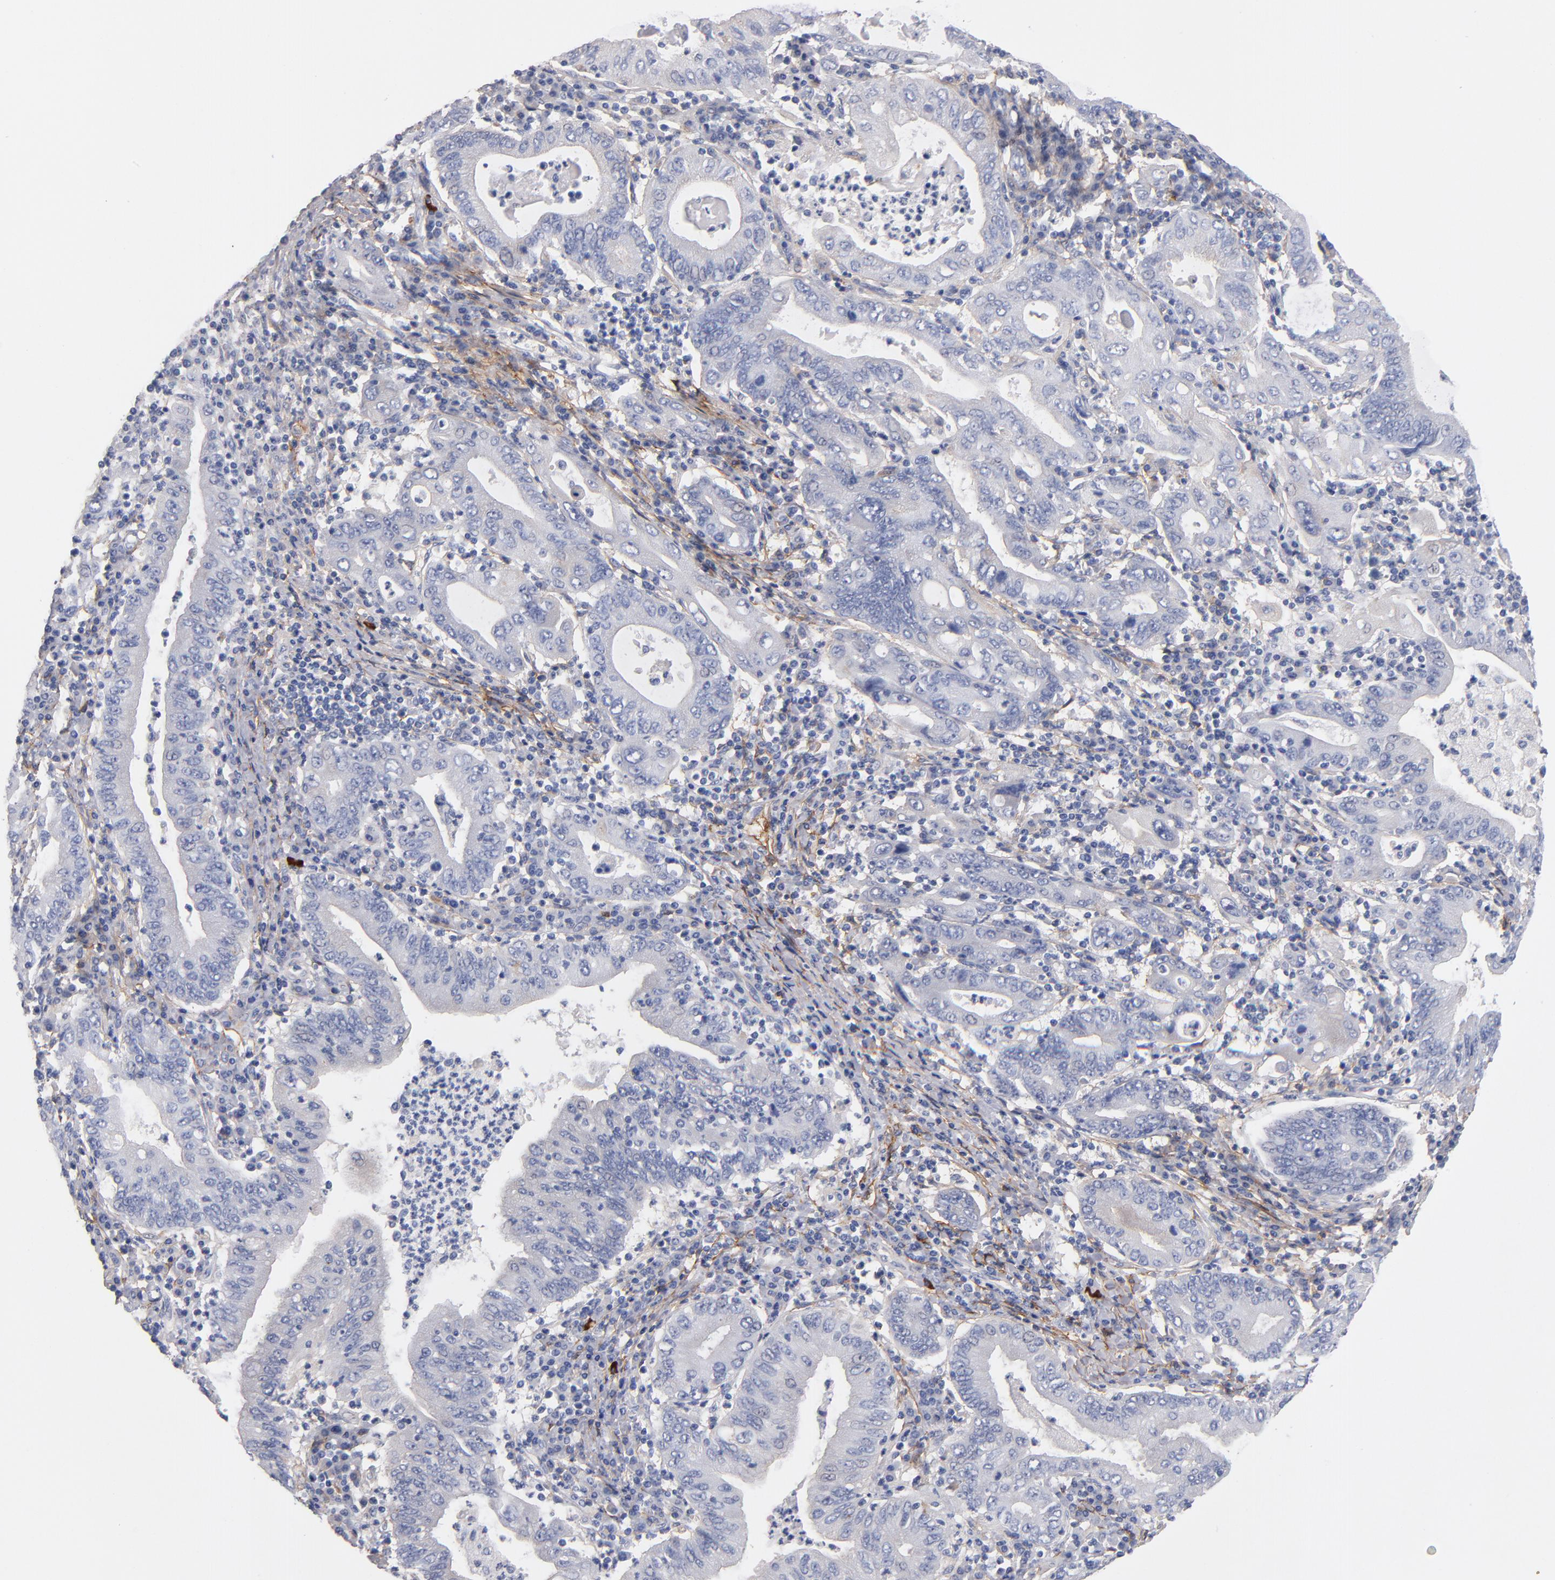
{"staining": {"intensity": "negative", "quantity": "none", "location": "none"}, "tissue": "stomach cancer", "cell_type": "Tumor cells", "image_type": "cancer", "snomed": [{"axis": "morphology", "description": "Normal tissue, NOS"}, {"axis": "morphology", "description": "Adenocarcinoma, NOS"}, {"axis": "topography", "description": "Esophagus"}, {"axis": "topography", "description": "Stomach, upper"}, {"axis": "topography", "description": "Peripheral nerve tissue"}], "caption": "A histopathology image of human stomach cancer is negative for staining in tumor cells. The staining was performed using DAB to visualize the protein expression in brown, while the nuclei were stained in blue with hematoxylin (Magnification: 20x).", "gene": "PLSCR4", "patient": {"sex": "male", "age": 62}}